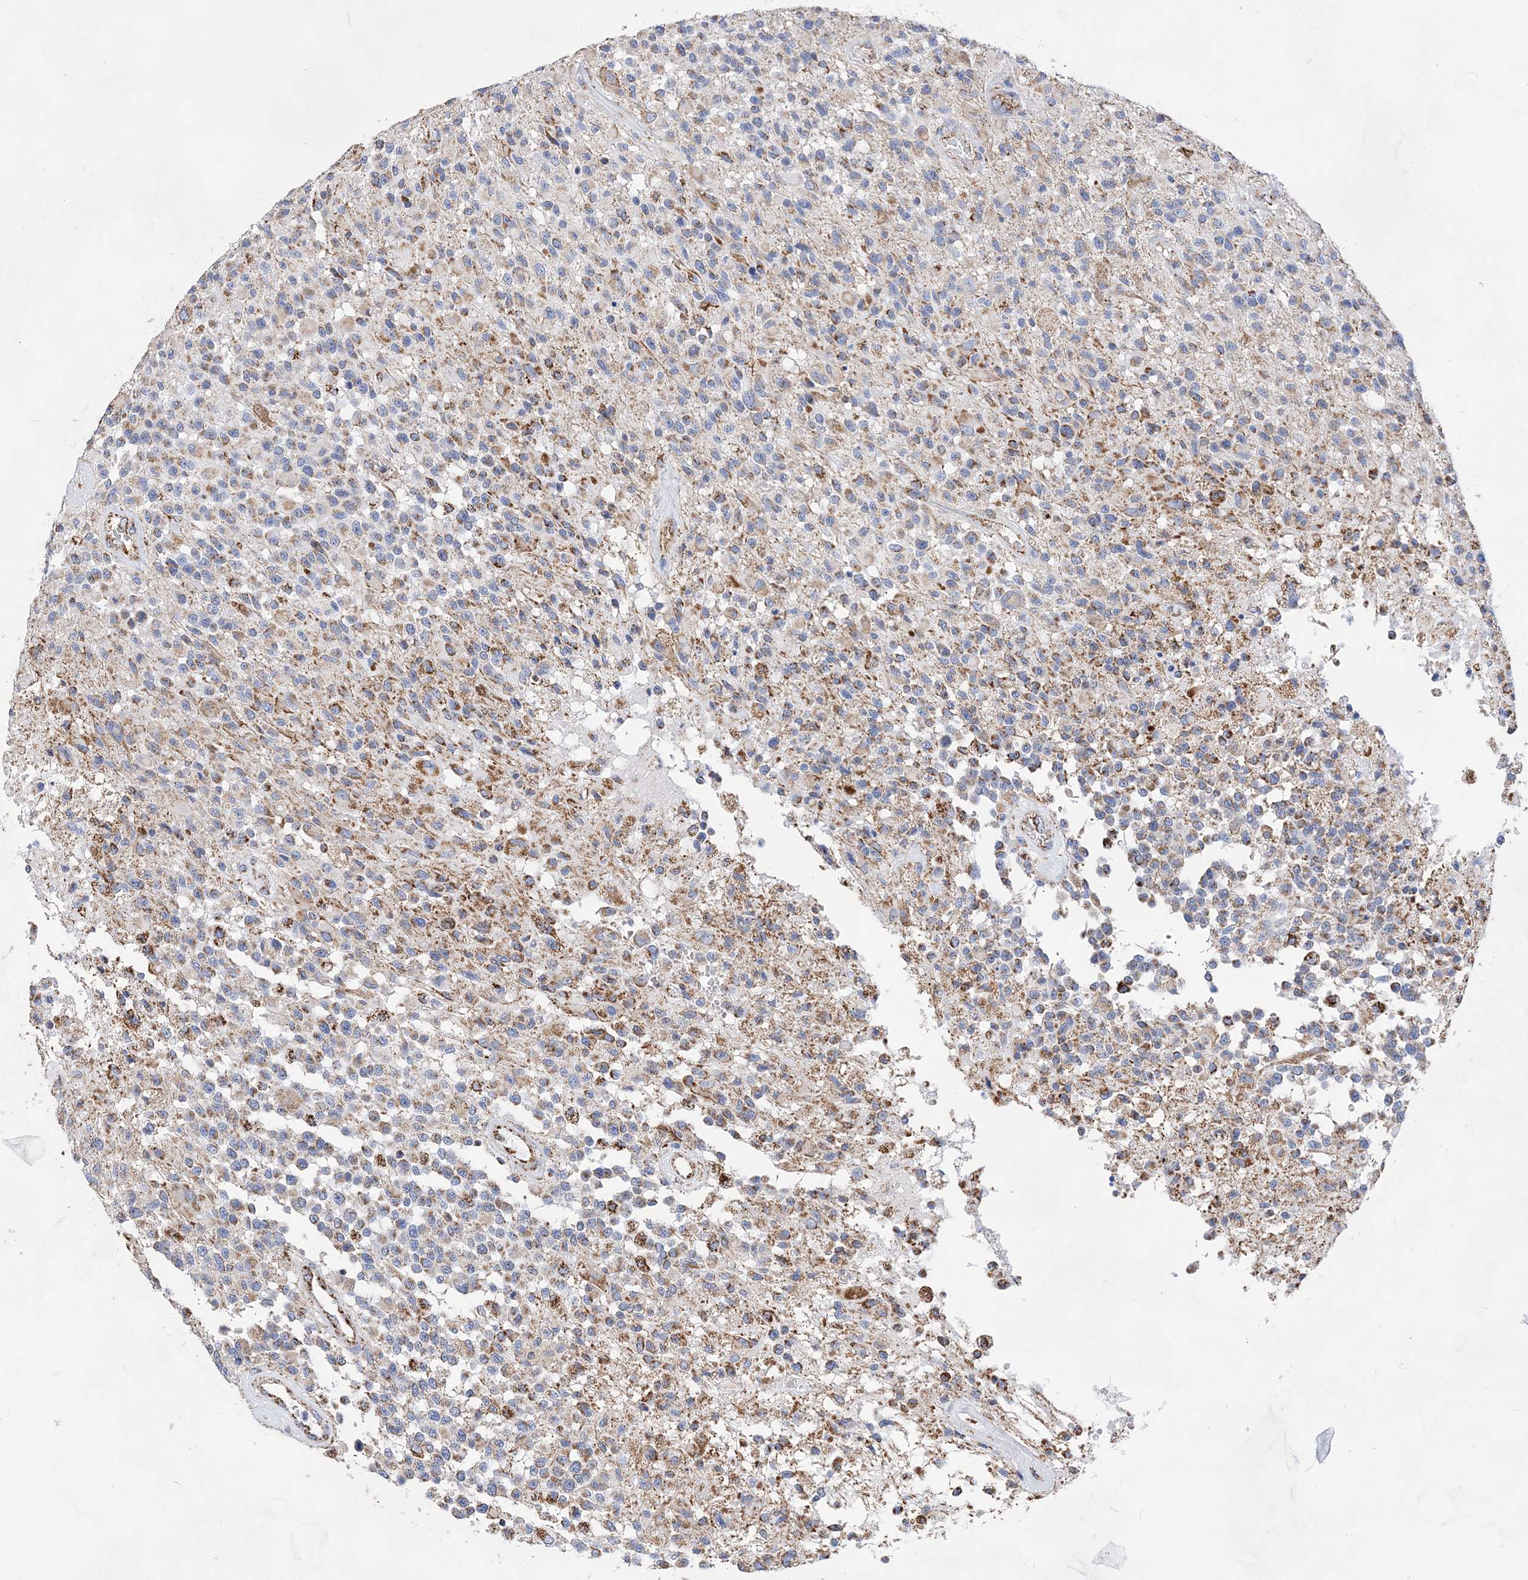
{"staining": {"intensity": "moderate", "quantity": "<25%", "location": "cytoplasmic/membranous"}, "tissue": "glioma", "cell_type": "Tumor cells", "image_type": "cancer", "snomed": [{"axis": "morphology", "description": "Glioma, malignant, High grade"}, {"axis": "morphology", "description": "Glioblastoma, NOS"}, {"axis": "topography", "description": "Brain"}], "caption": "The micrograph displays staining of glioblastoma, revealing moderate cytoplasmic/membranous protein expression (brown color) within tumor cells.", "gene": "ACOT9", "patient": {"sex": "male", "age": 60}}